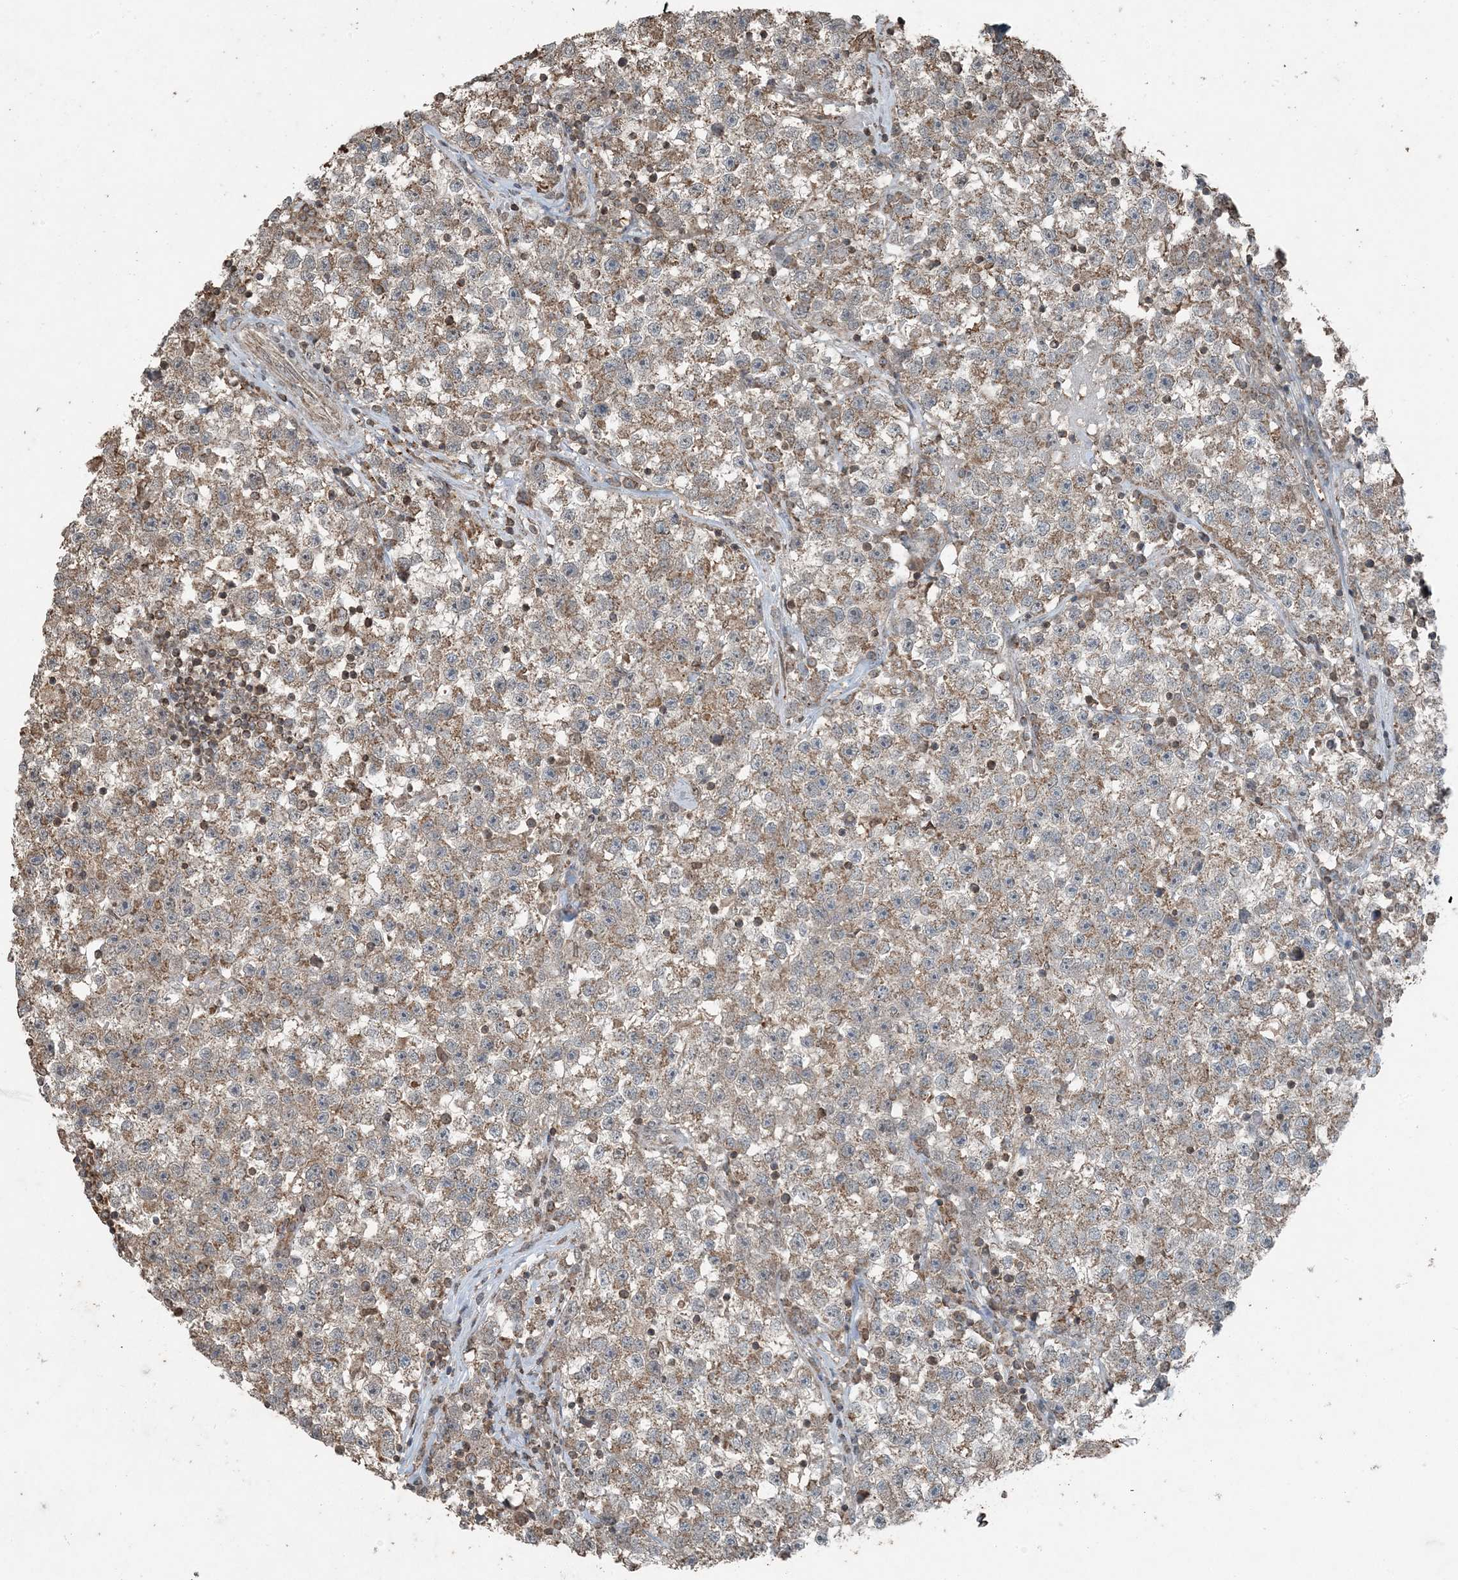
{"staining": {"intensity": "weak", "quantity": ">75%", "location": "cytoplasmic/membranous"}, "tissue": "testis cancer", "cell_type": "Tumor cells", "image_type": "cancer", "snomed": [{"axis": "morphology", "description": "Seminoma, NOS"}, {"axis": "topography", "description": "Testis"}], "caption": "Human testis seminoma stained for a protein (brown) shows weak cytoplasmic/membranous positive positivity in about >75% of tumor cells.", "gene": "GNL1", "patient": {"sex": "male", "age": 22}}